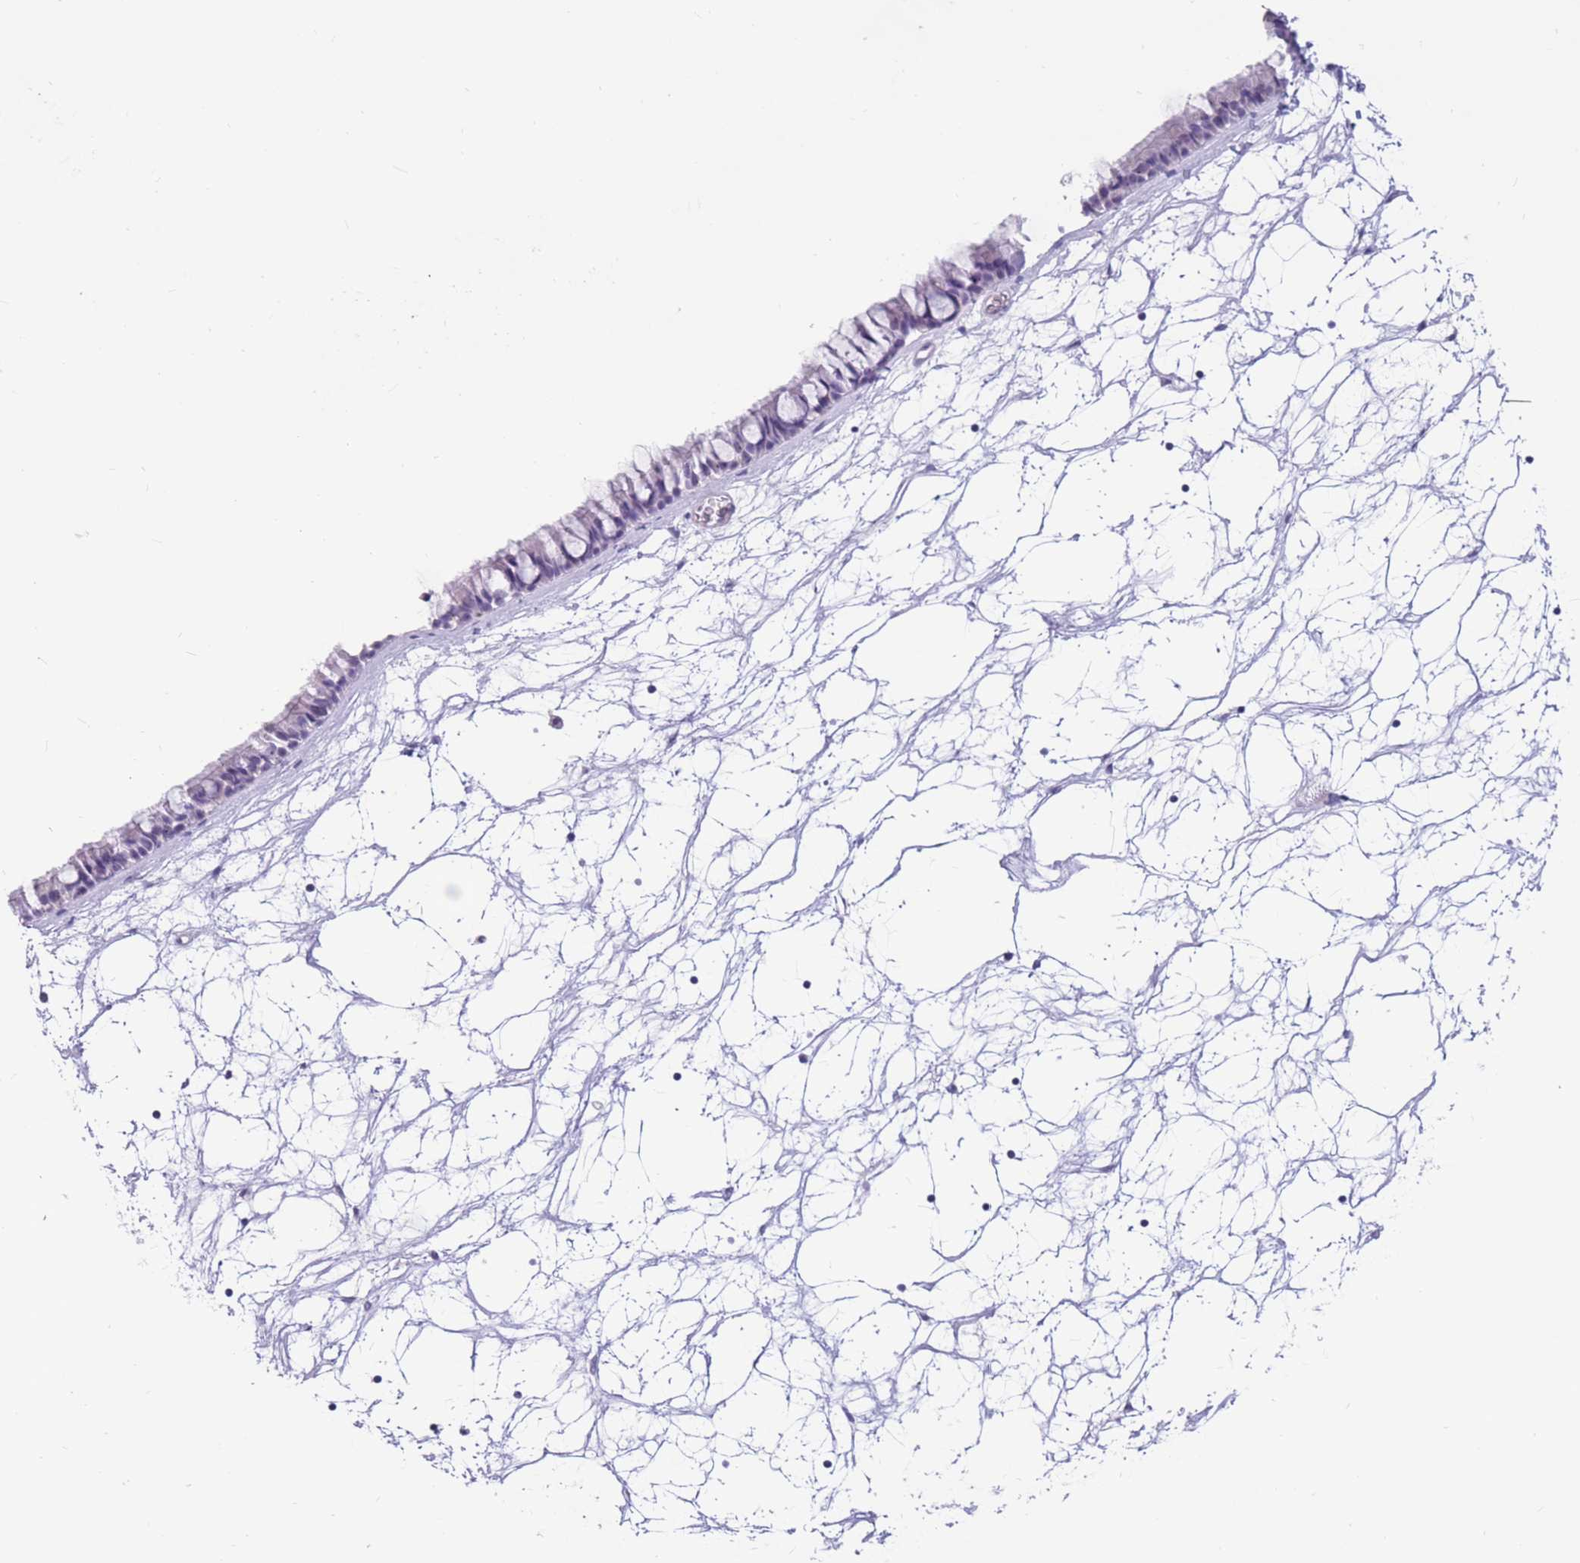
{"staining": {"intensity": "negative", "quantity": "none", "location": "none"}, "tissue": "nasopharynx", "cell_type": "Respiratory epithelial cells", "image_type": "normal", "snomed": [{"axis": "morphology", "description": "Normal tissue, NOS"}, {"axis": "topography", "description": "Nasopharynx"}], "caption": "Respiratory epithelial cells show no significant positivity in unremarkable nasopharynx.", "gene": "BOP1", "patient": {"sex": "male", "age": 64}}